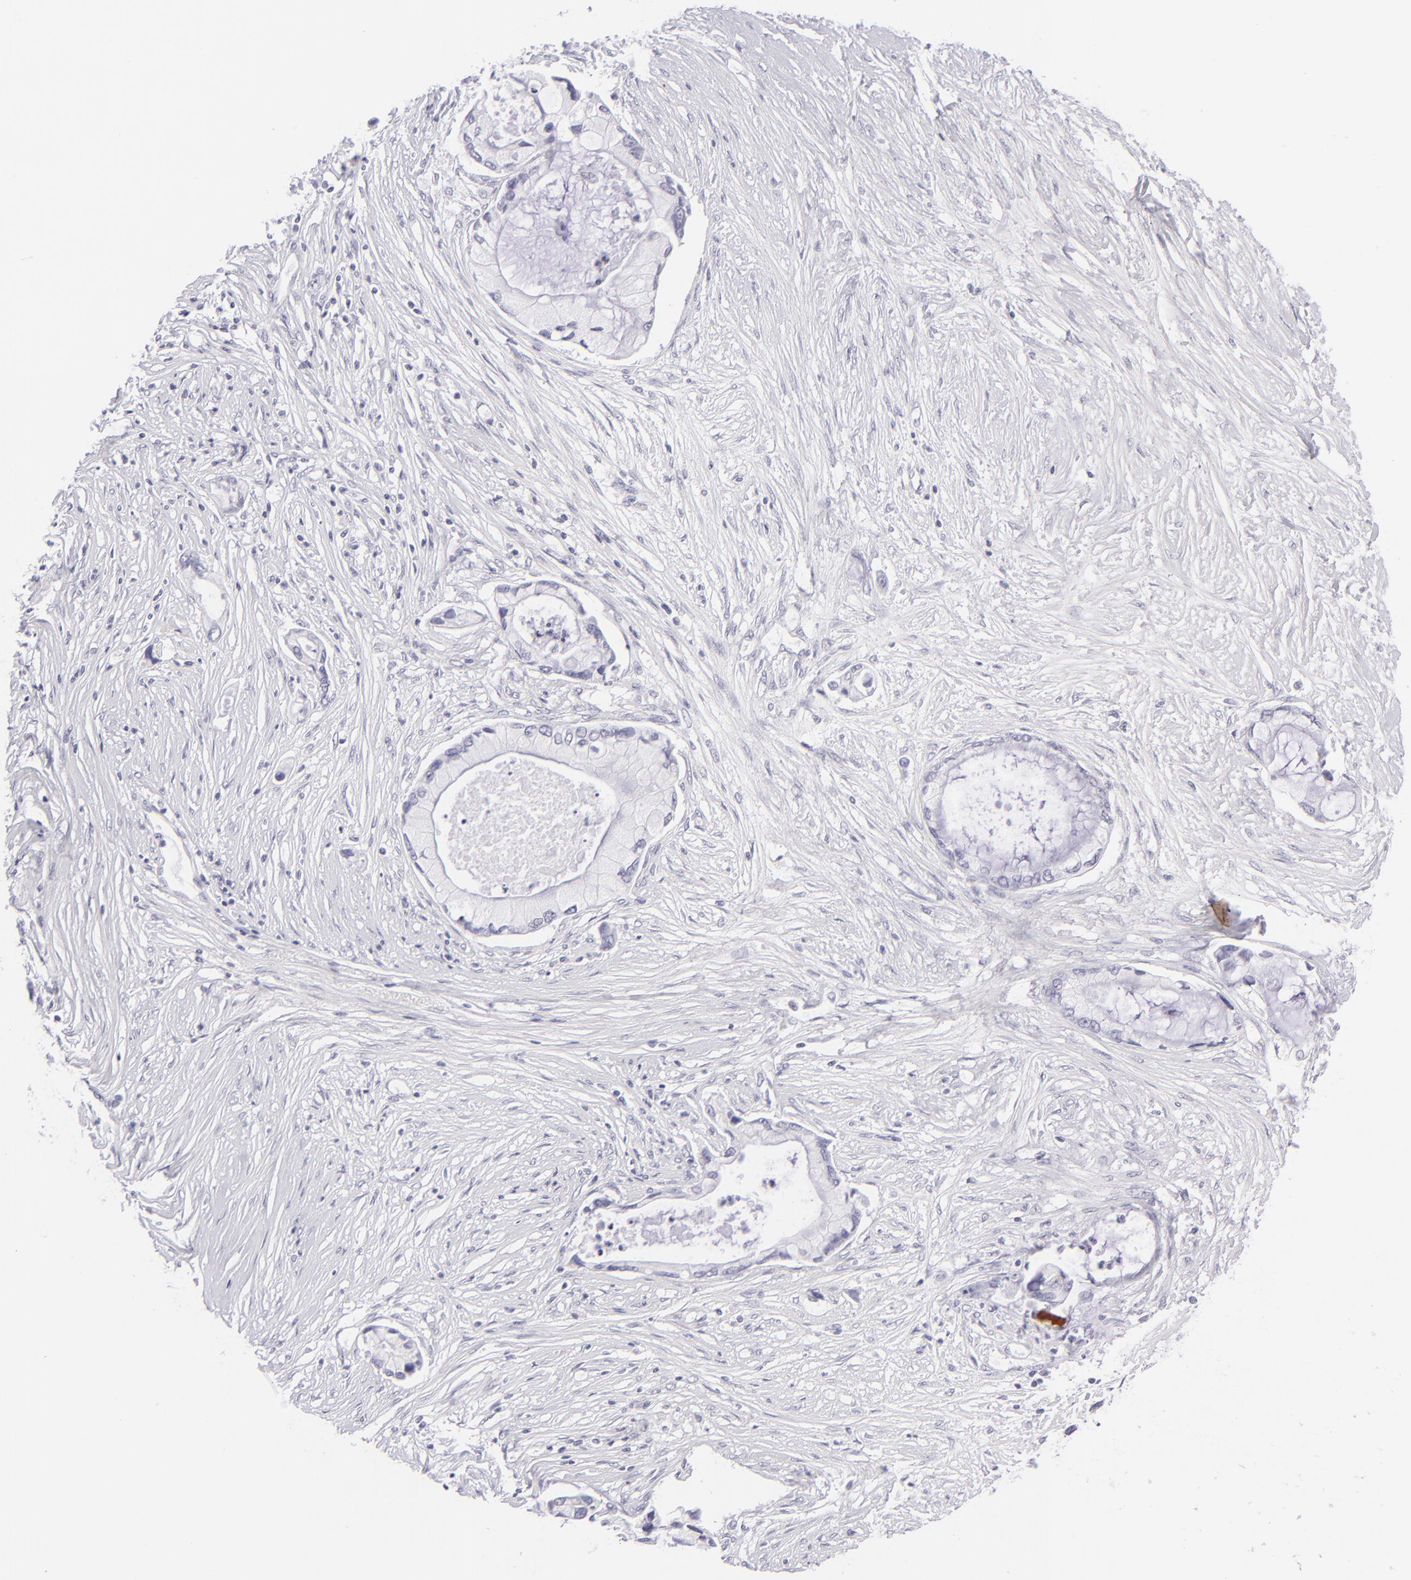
{"staining": {"intensity": "negative", "quantity": "none", "location": "none"}, "tissue": "pancreatic cancer", "cell_type": "Tumor cells", "image_type": "cancer", "snomed": [{"axis": "morphology", "description": "Adenocarcinoma, NOS"}, {"axis": "topography", "description": "Pancreas"}], "caption": "Human adenocarcinoma (pancreatic) stained for a protein using immunohistochemistry demonstrates no positivity in tumor cells.", "gene": "FCER2", "patient": {"sex": "female", "age": 59}}